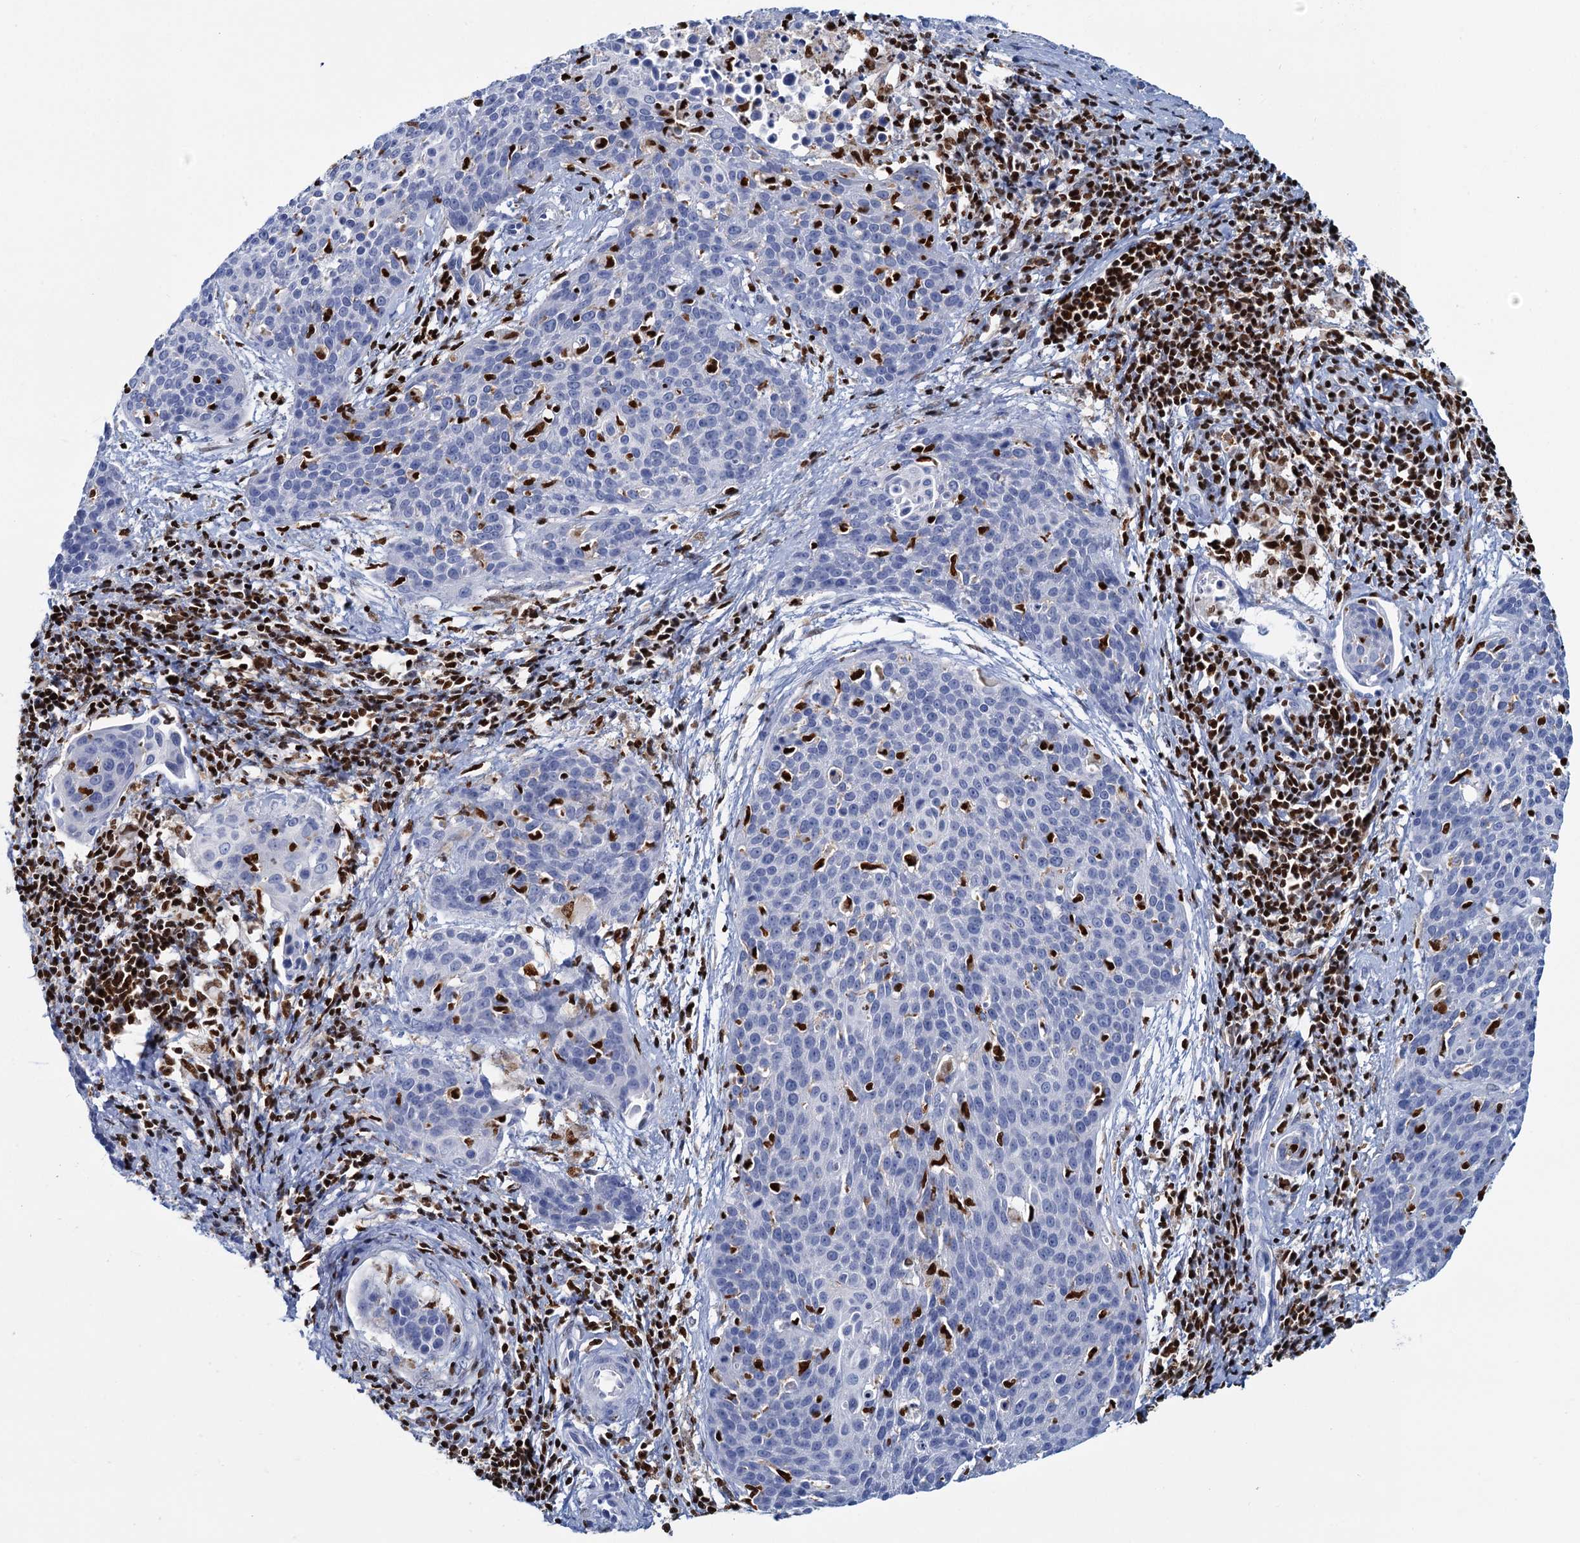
{"staining": {"intensity": "negative", "quantity": "none", "location": "none"}, "tissue": "cervical cancer", "cell_type": "Tumor cells", "image_type": "cancer", "snomed": [{"axis": "morphology", "description": "Squamous cell carcinoma, NOS"}, {"axis": "topography", "description": "Cervix"}], "caption": "The micrograph shows no staining of tumor cells in cervical cancer (squamous cell carcinoma). (Brightfield microscopy of DAB immunohistochemistry at high magnification).", "gene": "CELF2", "patient": {"sex": "female", "age": 38}}